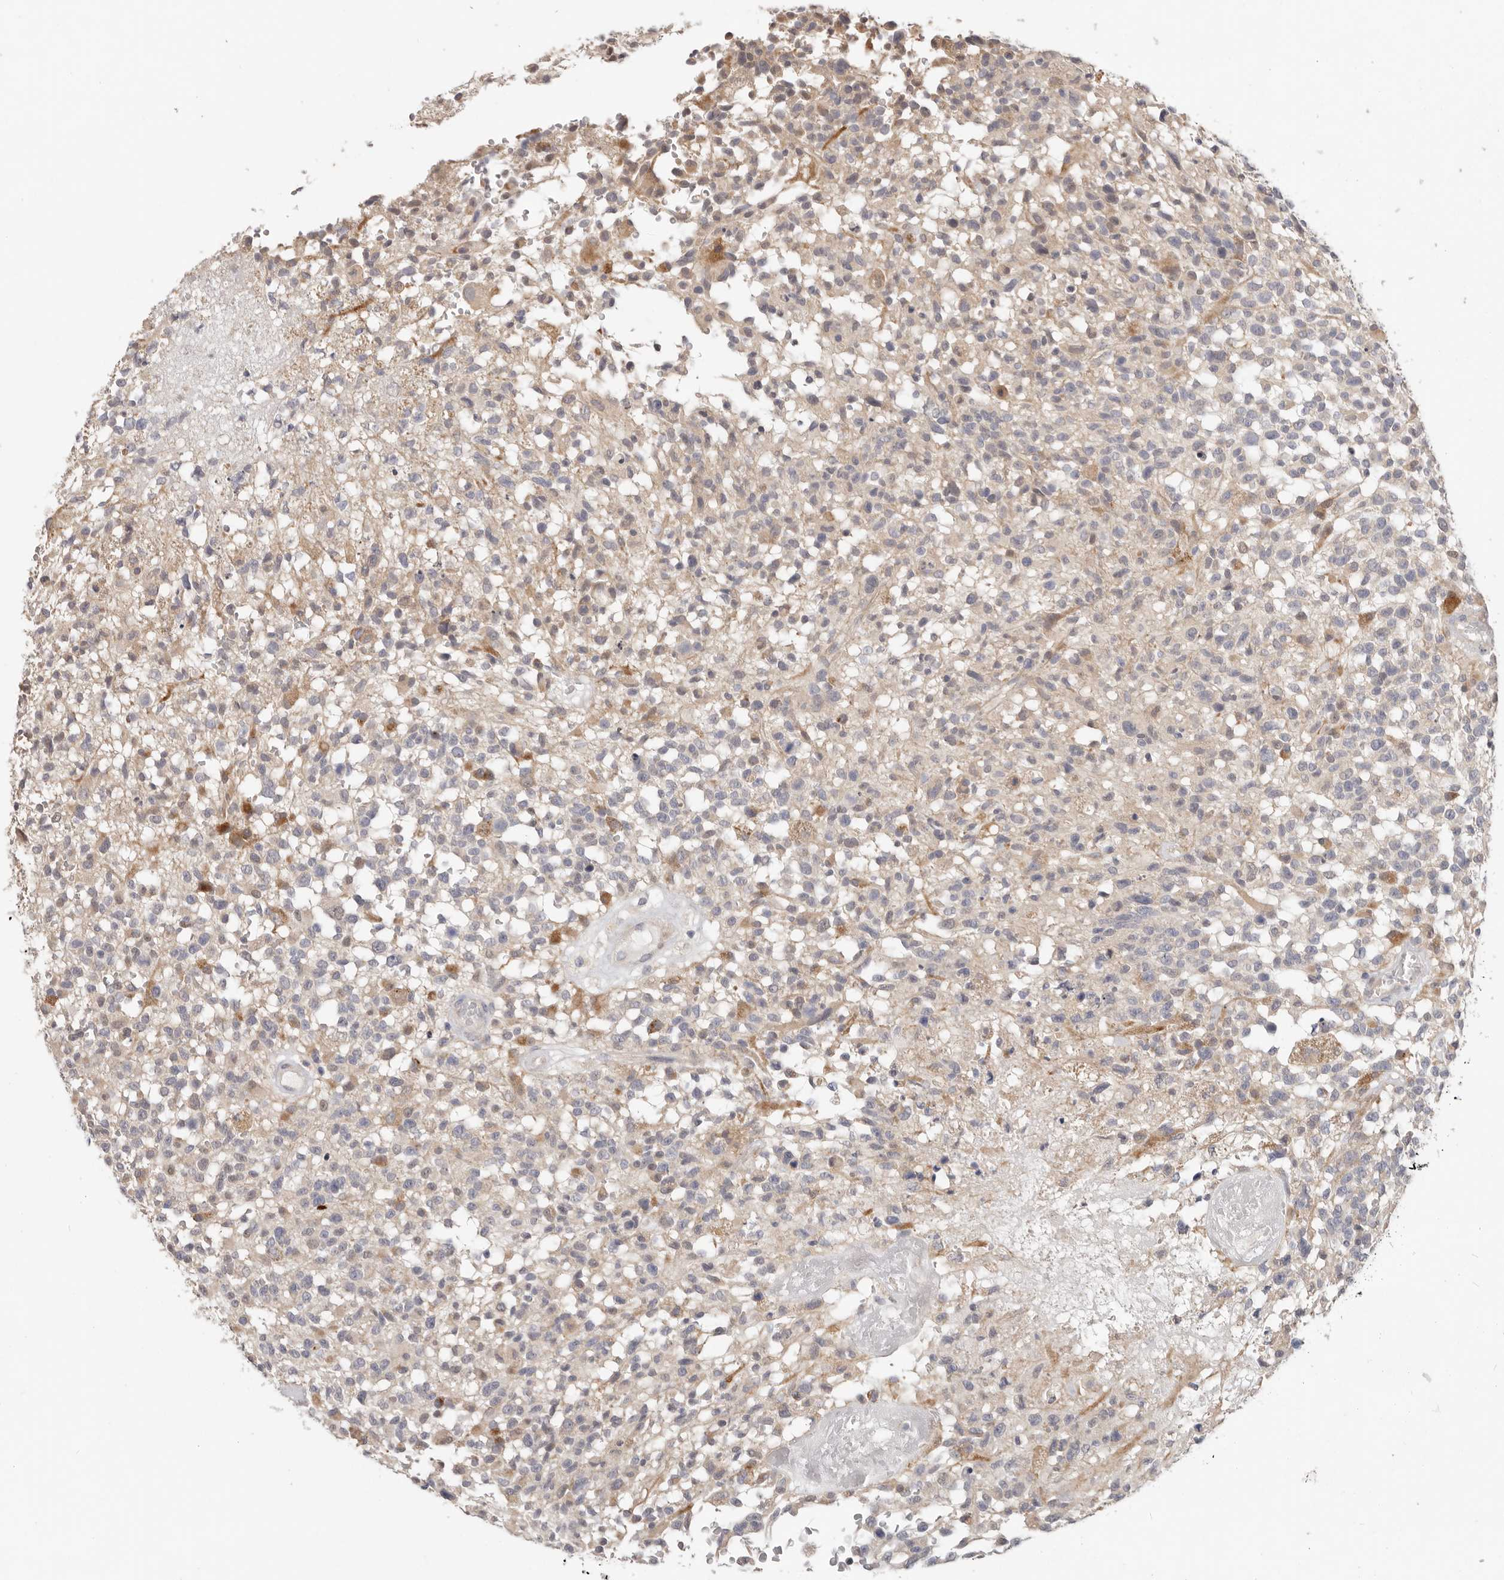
{"staining": {"intensity": "weak", "quantity": "<25%", "location": "cytoplasmic/membranous"}, "tissue": "glioma", "cell_type": "Tumor cells", "image_type": "cancer", "snomed": [{"axis": "morphology", "description": "Glioma, malignant, High grade"}, {"axis": "morphology", "description": "Glioblastoma, NOS"}, {"axis": "topography", "description": "Brain"}], "caption": "This is a image of immunohistochemistry staining of glioma, which shows no expression in tumor cells.", "gene": "WDR77", "patient": {"sex": "male", "age": 60}}